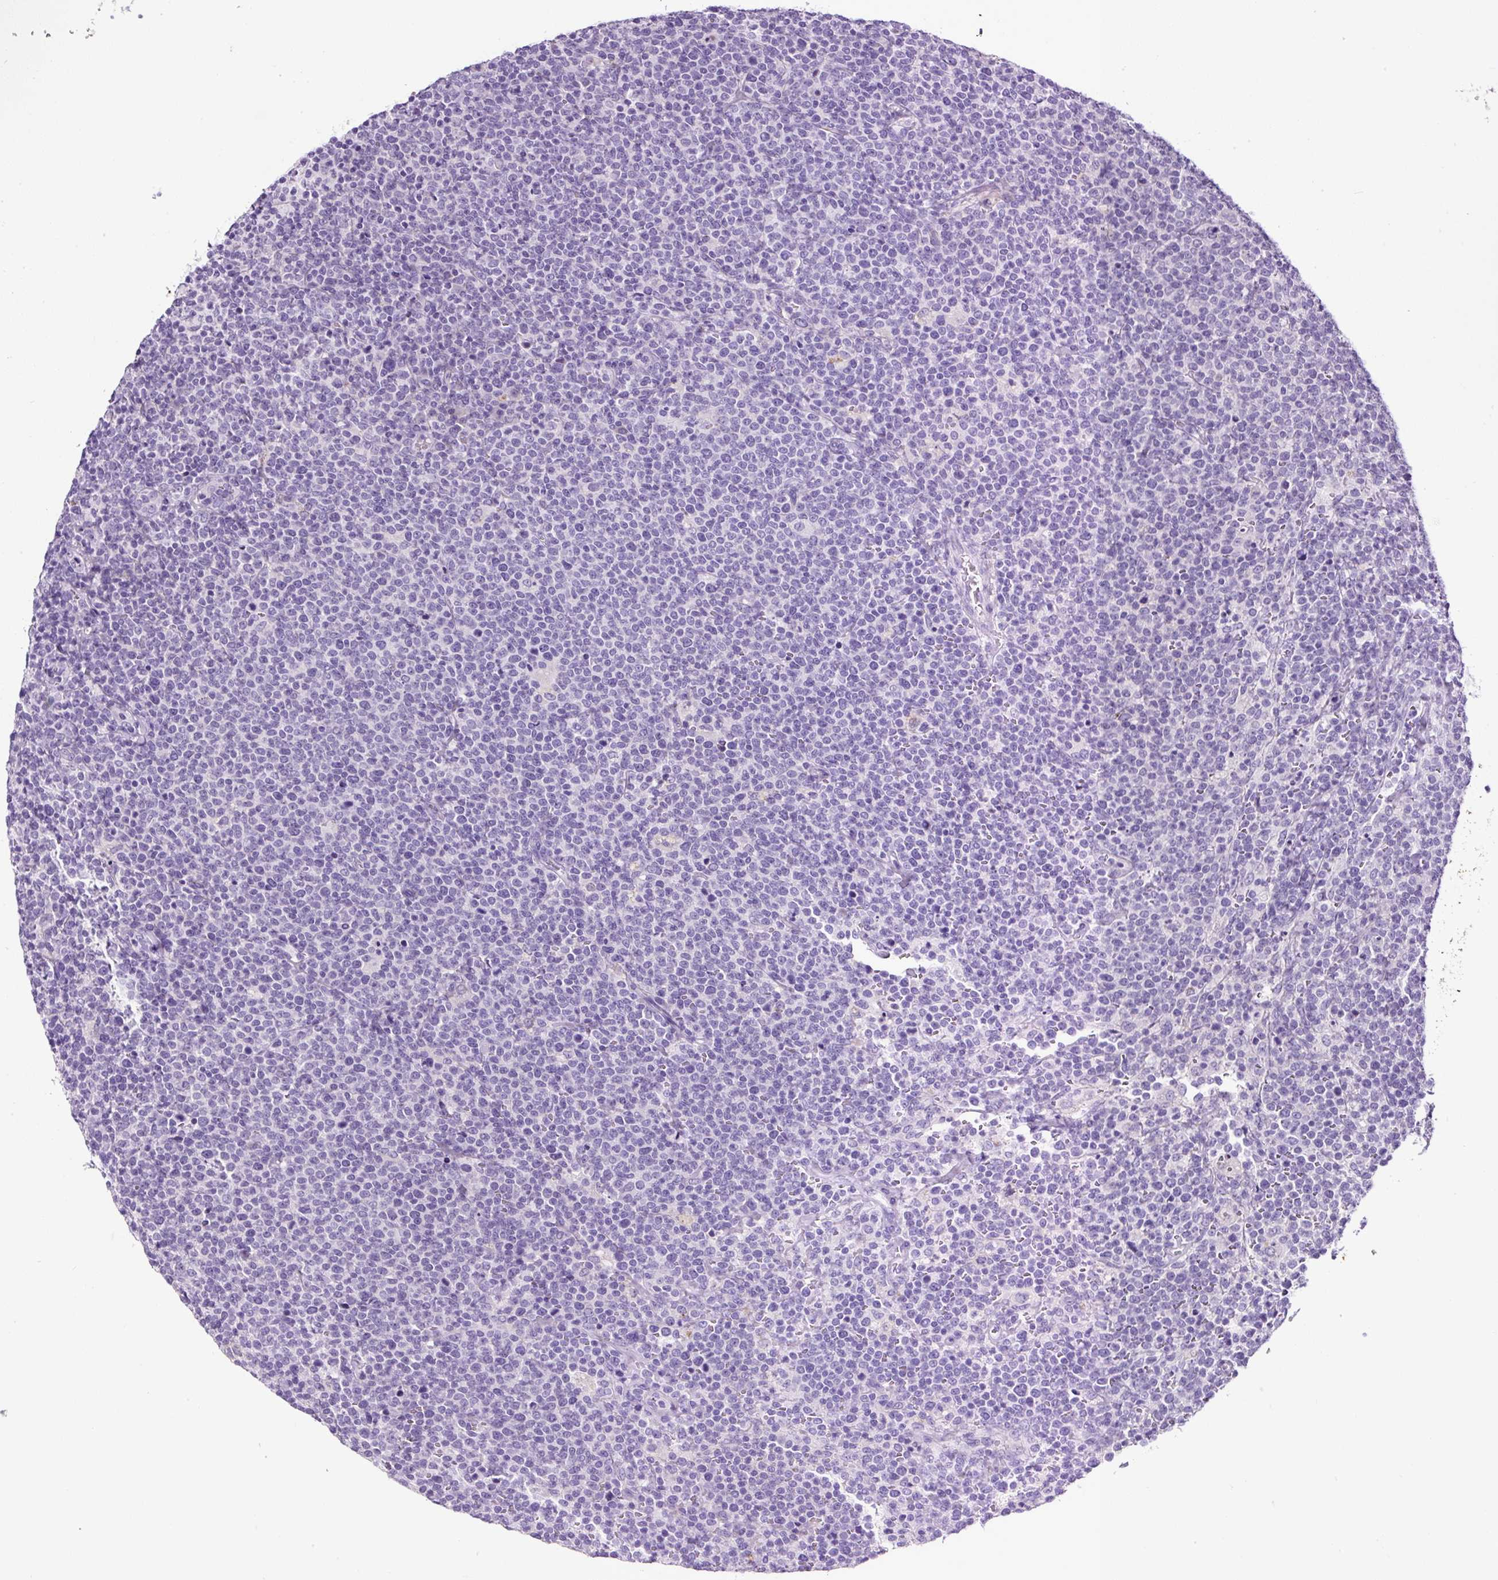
{"staining": {"intensity": "negative", "quantity": "none", "location": "none"}, "tissue": "lymphoma", "cell_type": "Tumor cells", "image_type": "cancer", "snomed": [{"axis": "morphology", "description": "Malignant lymphoma, non-Hodgkin's type, High grade"}, {"axis": "topography", "description": "Lymph node"}], "caption": "DAB (3,3'-diaminobenzidine) immunohistochemical staining of lymphoma shows no significant expression in tumor cells.", "gene": "SP8", "patient": {"sex": "male", "age": 61}}